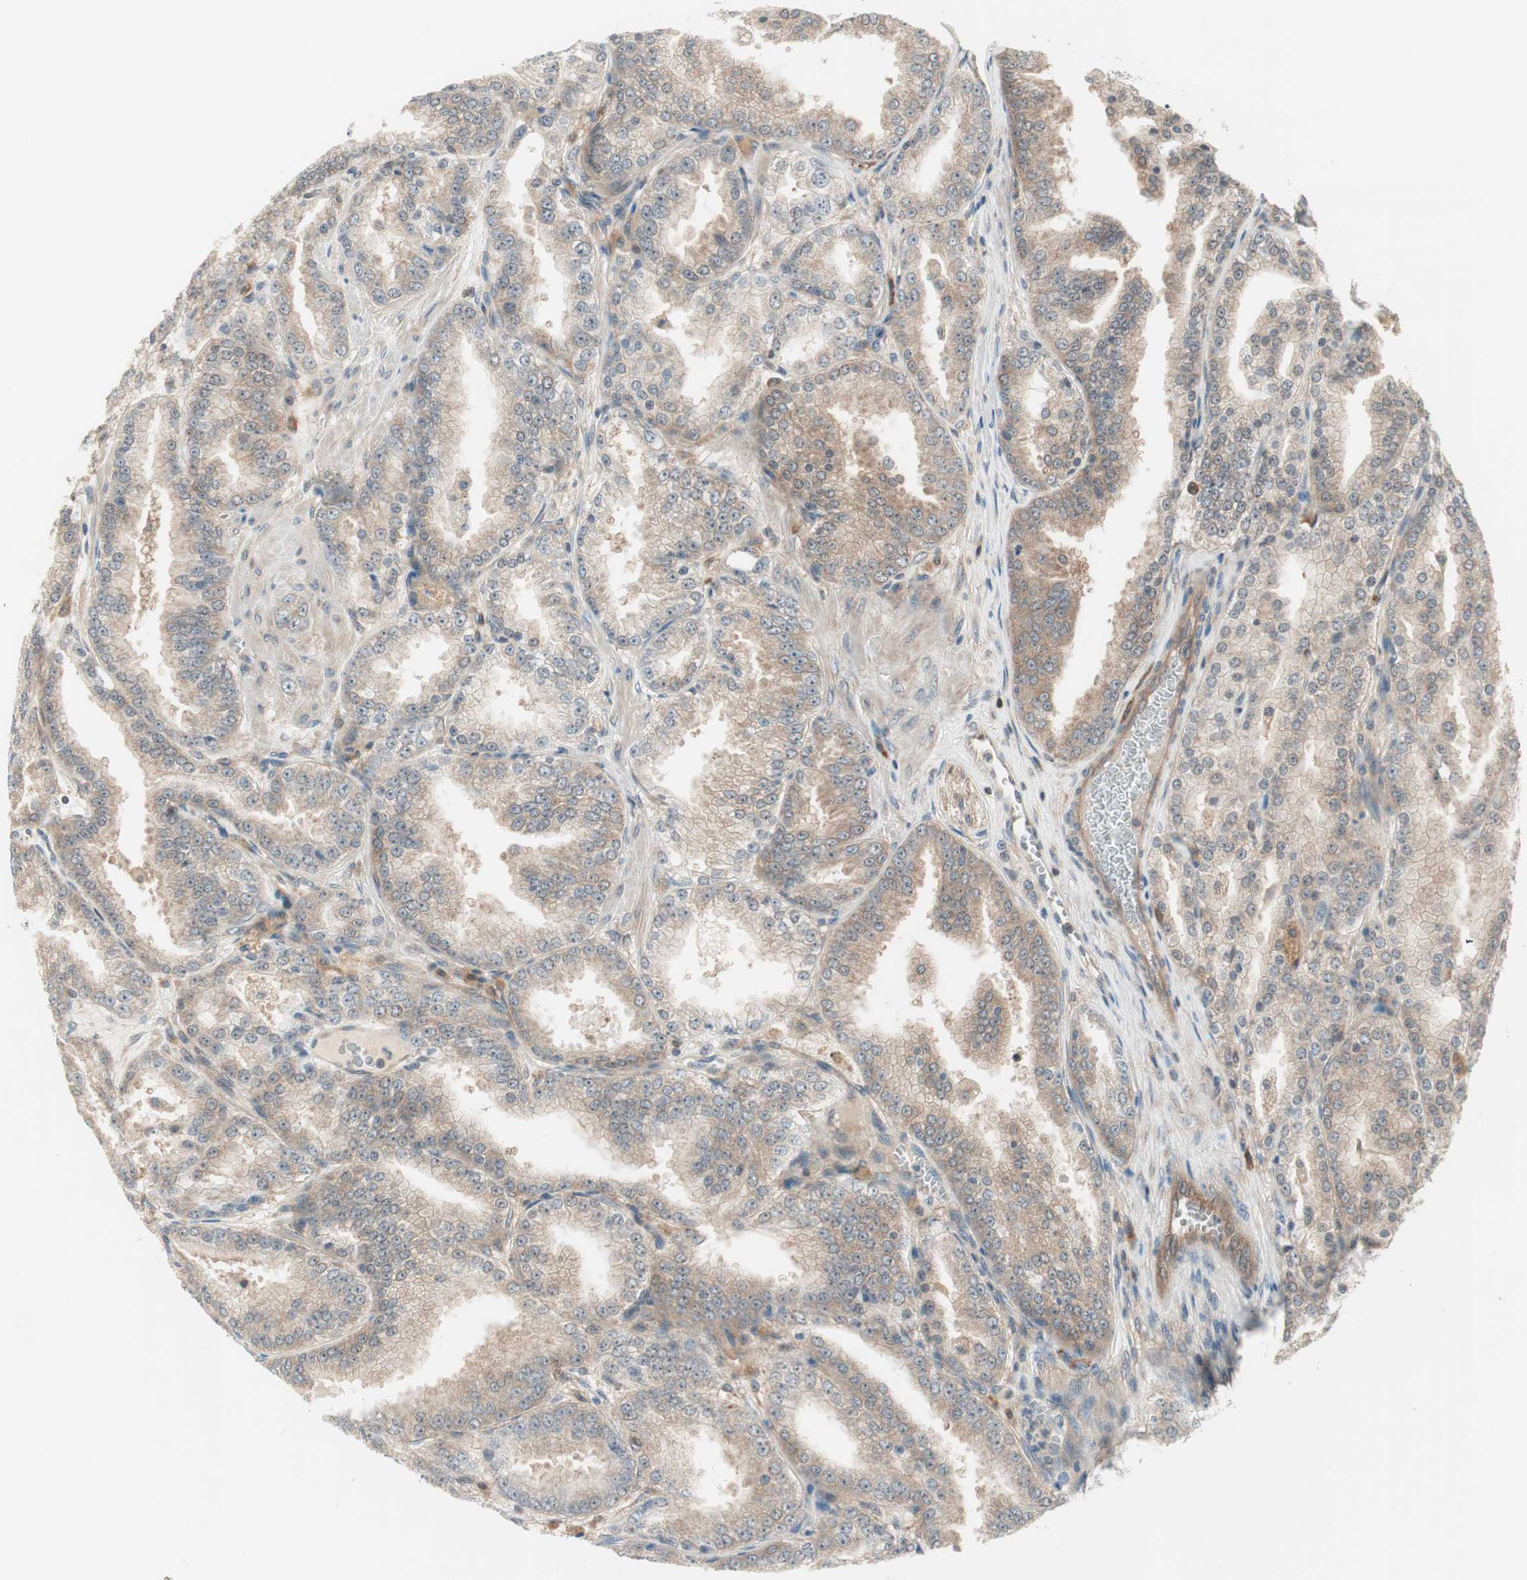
{"staining": {"intensity": "weak", "quantity": ">75%", "location": "cytoplasmic/membranous"}, "tissue": "prostate cancer", "cell_type": "Tumor cells", "image_type": "cancer", "snomed": [{"axis": "morphology", "description": "Adenocarcinoma, High grade"}, {"axis": "topography", "description": "Prostate"}], "caption": "A photomicrograph of prostate cancer (high-grade adenocarcinoma) stained for a protein demonstrates weak cytoplasmic/membranous brown staining in tumor cells.", "gene": "GALT", "patient": {"sex": "male", "age": 61}}